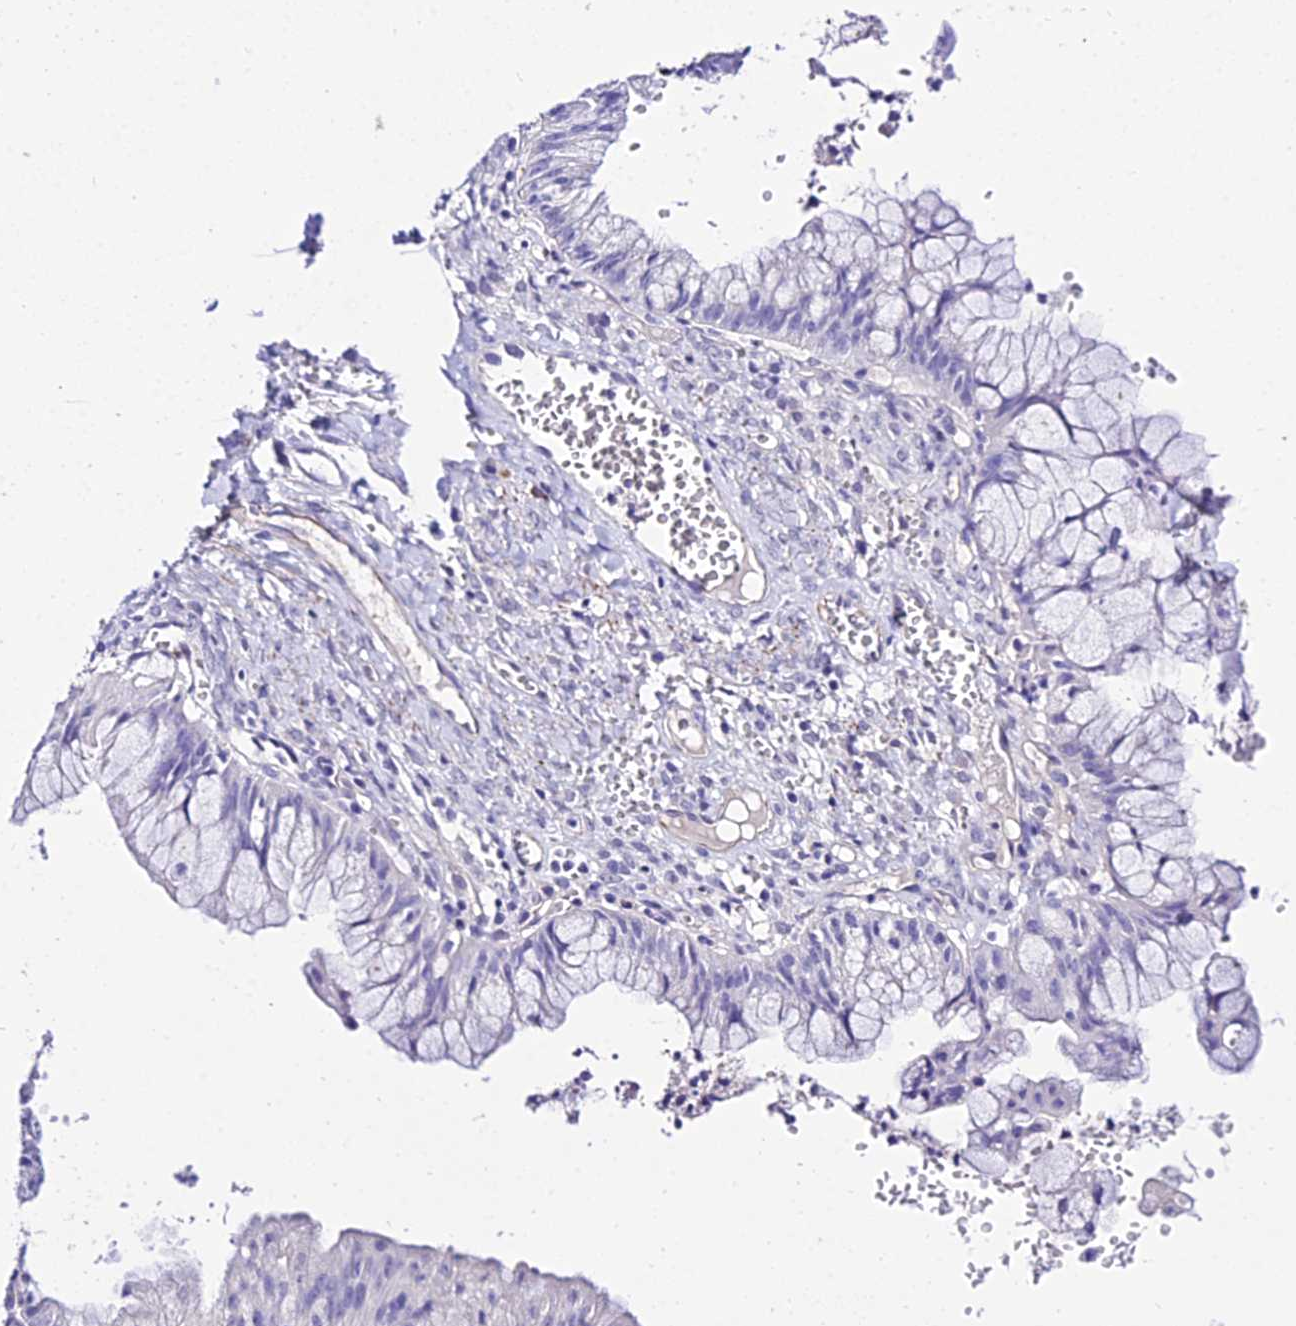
{"staining": {"intensity": "negative", "quantity": "none", "location": "none"}, "tissue": "ovarian cancer", "cell_type": "Tumor cells", "image_type": "cancer", "snomed": [{"axis": "morphology", "description": "Cystadenocarcinoma, mucinous, NOS"}, {"axis": "topography", "description": "Ovary"}], "caption": "IHC image of human ovarian mucinous cystadenocarcinoma stained for a protein (brown), which demonstrates no positivity in tumor cells. (DAB (3,3'-diaminobenzidine) immunohistochemistry (IHC) with hematoxylin counter stain).", "gene": "DEFB106A", "patient": {"sex": "female", "age": 70}}